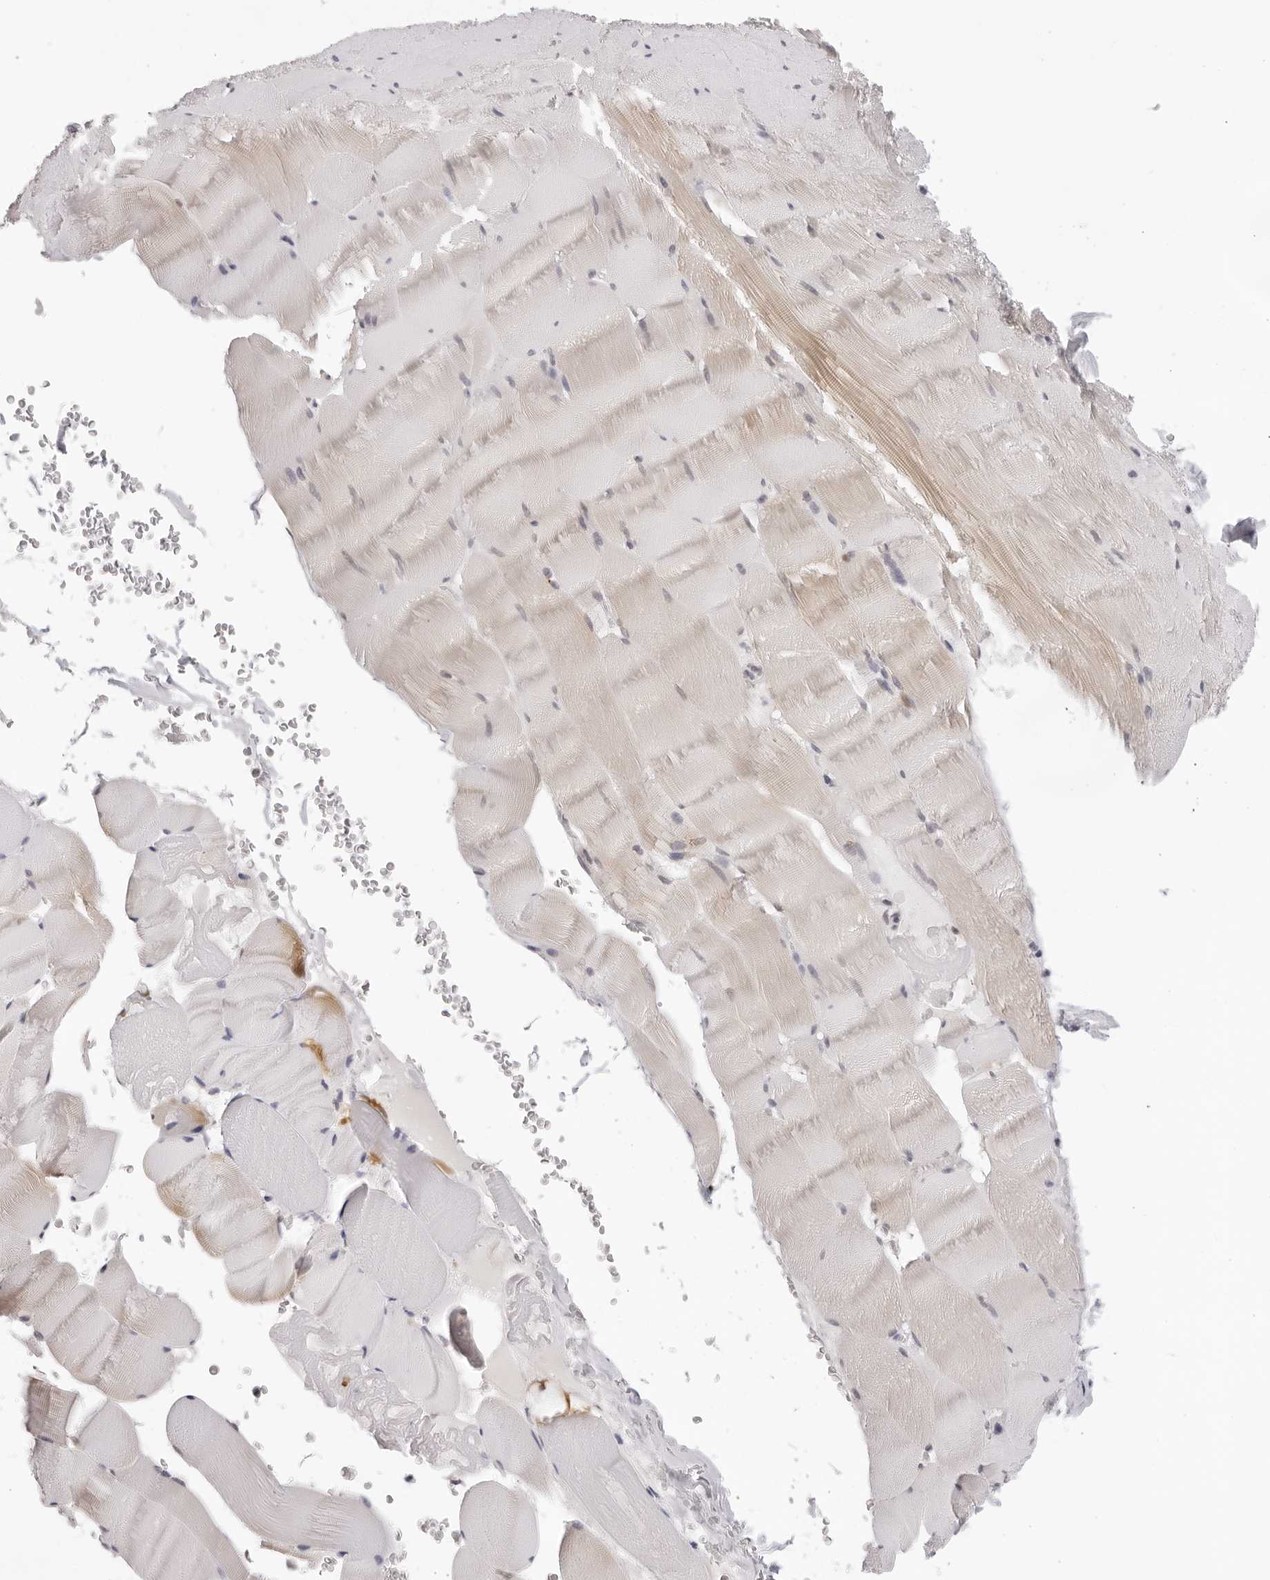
{"staining": {"intensity": "weak", "quantity": "<25%", "location": "cytoplasmic/membranous"}, "tissue": "skeletal muscle", "cell_type": "Myocytes", "image_type": "normal", "snomed": [{"axis": "morphology", "description": "Normal tissue, NOS"}, {"axis": "topography", "description": "Skeletal muscle"}], "caption": "Immunohistochemistry of benign human skeletal muscle reveals no positivity in myocytes. The staining was performed using DAB (3,3'-diaminobenzidine) to visualize the protein expression in brown, while the nuclei were stained in blue with hematoxylin (Magnification: 20x).", "gene": "WDR77", "patient": {"sex": "male", "age": 62}}